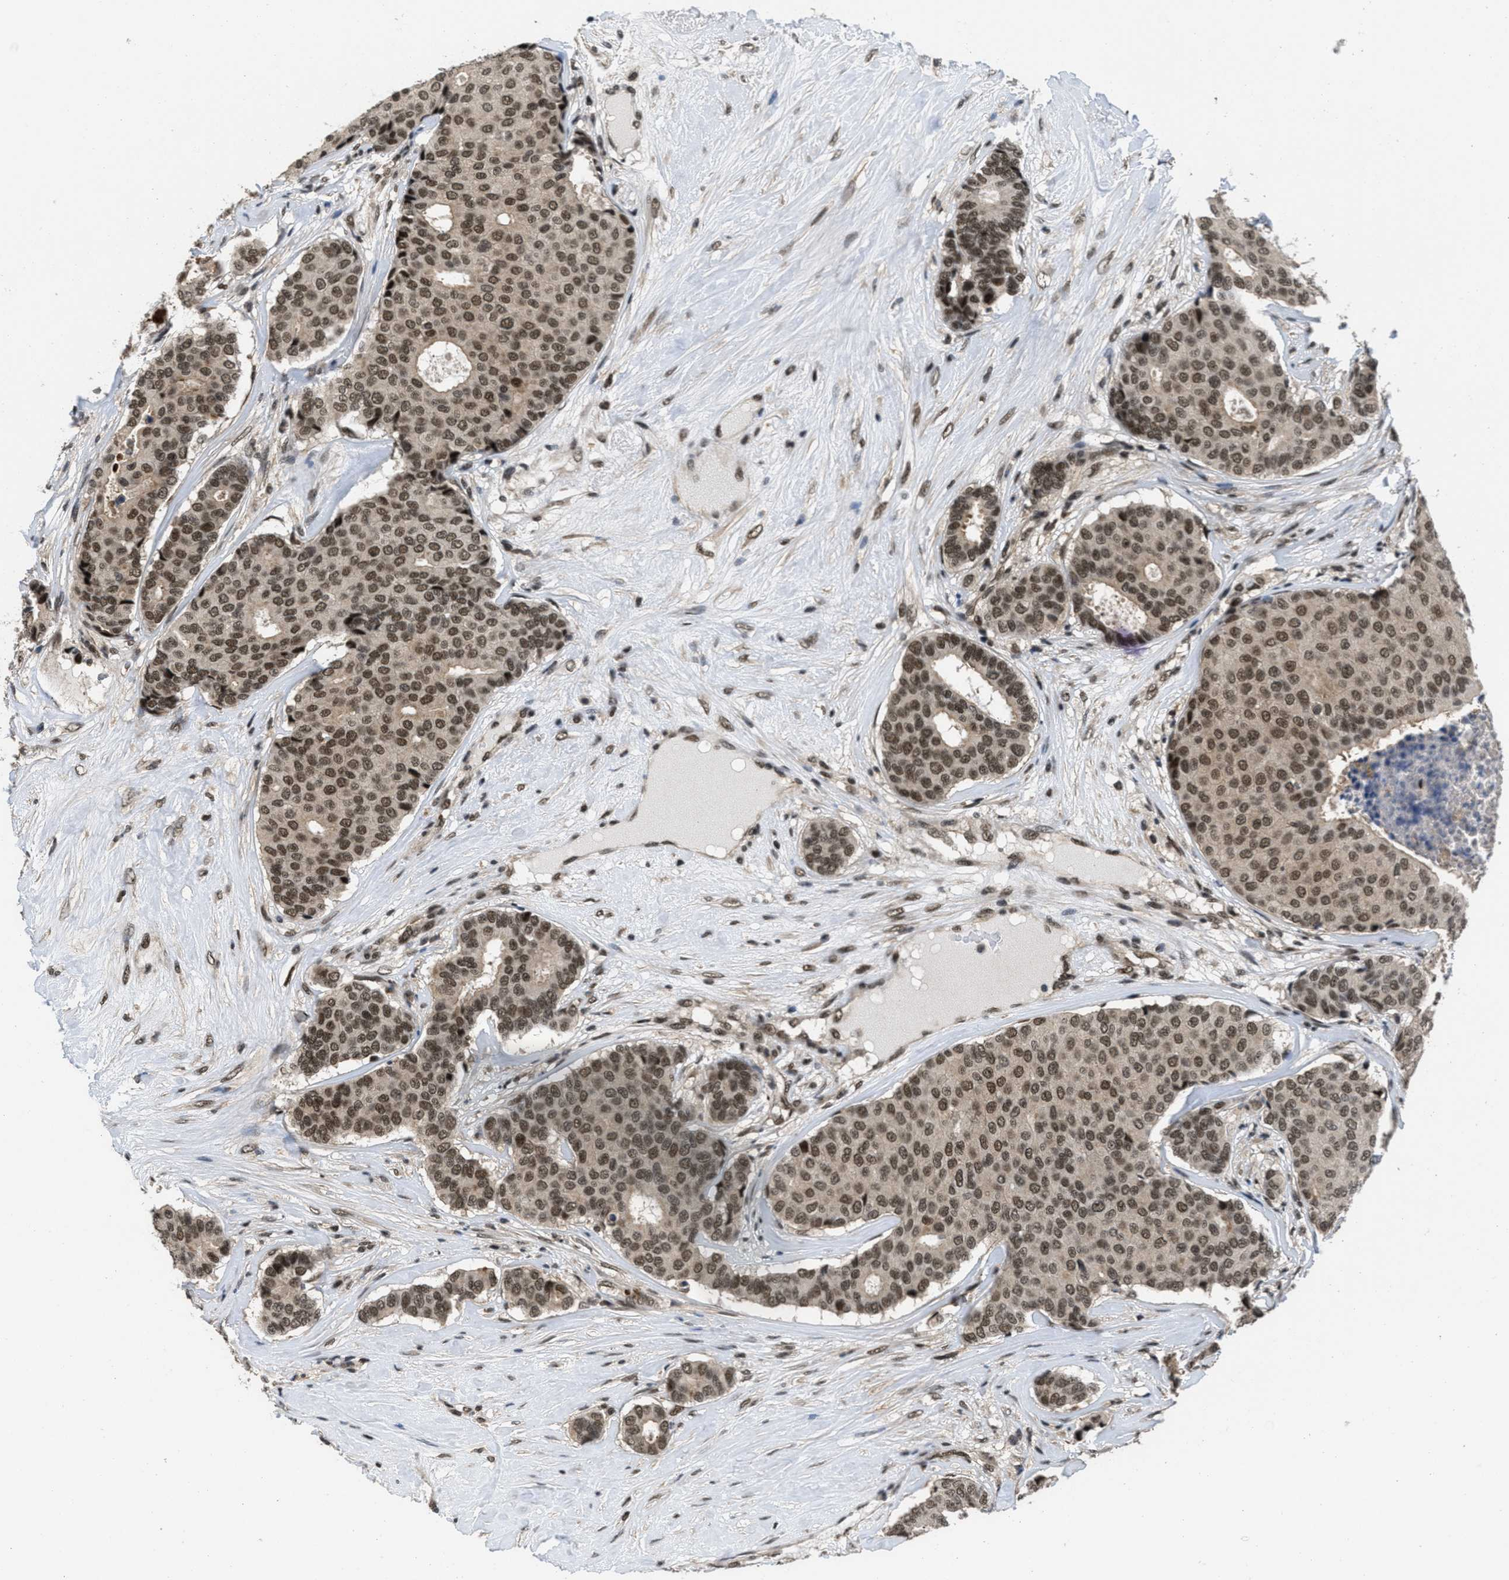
{"staining": {"intensity": "strong", "quantity": ">75%", "location": "cytoplasmic/membranous,nuclear"}, "tissue": "breast cancer", "cell_type": "Tumor cells", "image_type": "cancer", "snomed": [{"axis": "morphology", "description": "Duct carcinoma"}, {"axis": "topography", "description": "Breast"}], "caption": "Breast cancer stained for a protein (brown) exhibits strong cytoplasmic/membranous and nuclear positive positivity in about >75% of tumor cells.", "gene": "CUL4B", "patient": {"sex": "female", "age": 75}}